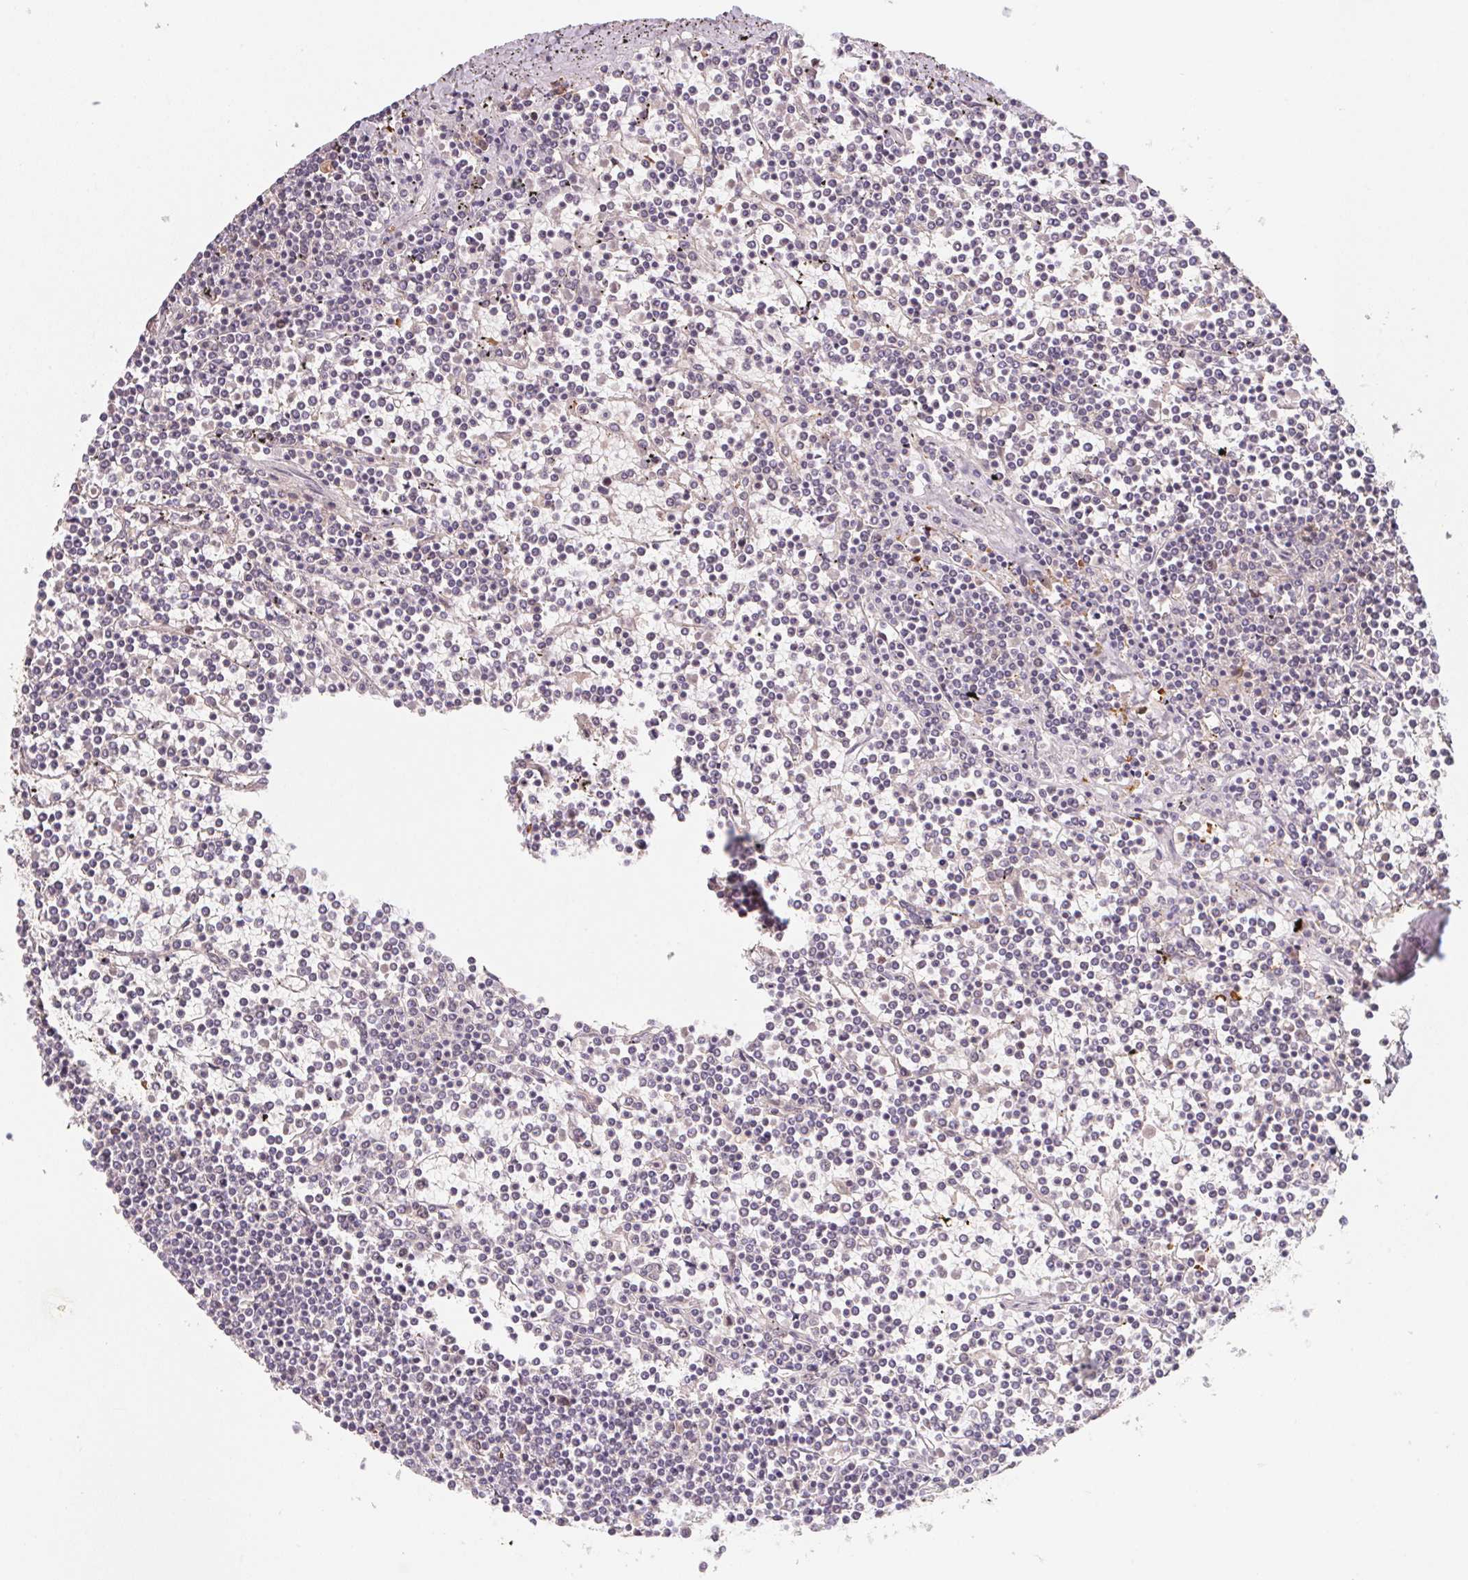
{"staining": {"intensity": "negative", "quantity": "none", "location": "none"}, "tissue": "lymphoma", "cell_type": "Tumor cells", "image_type": "cancer", "snomed": [{"axis": "morphology", "description": "Malignant lymphoma, non-Hodgkin's type, Low grade"}, {"axis": "topography", "description": "Spleen"}], "caption": "Human lymphoma stained for a protein using IHC shows no staining in tumor cells.", "gene": "KIFC1", "patient": {"sex": "female", "age": 19}}